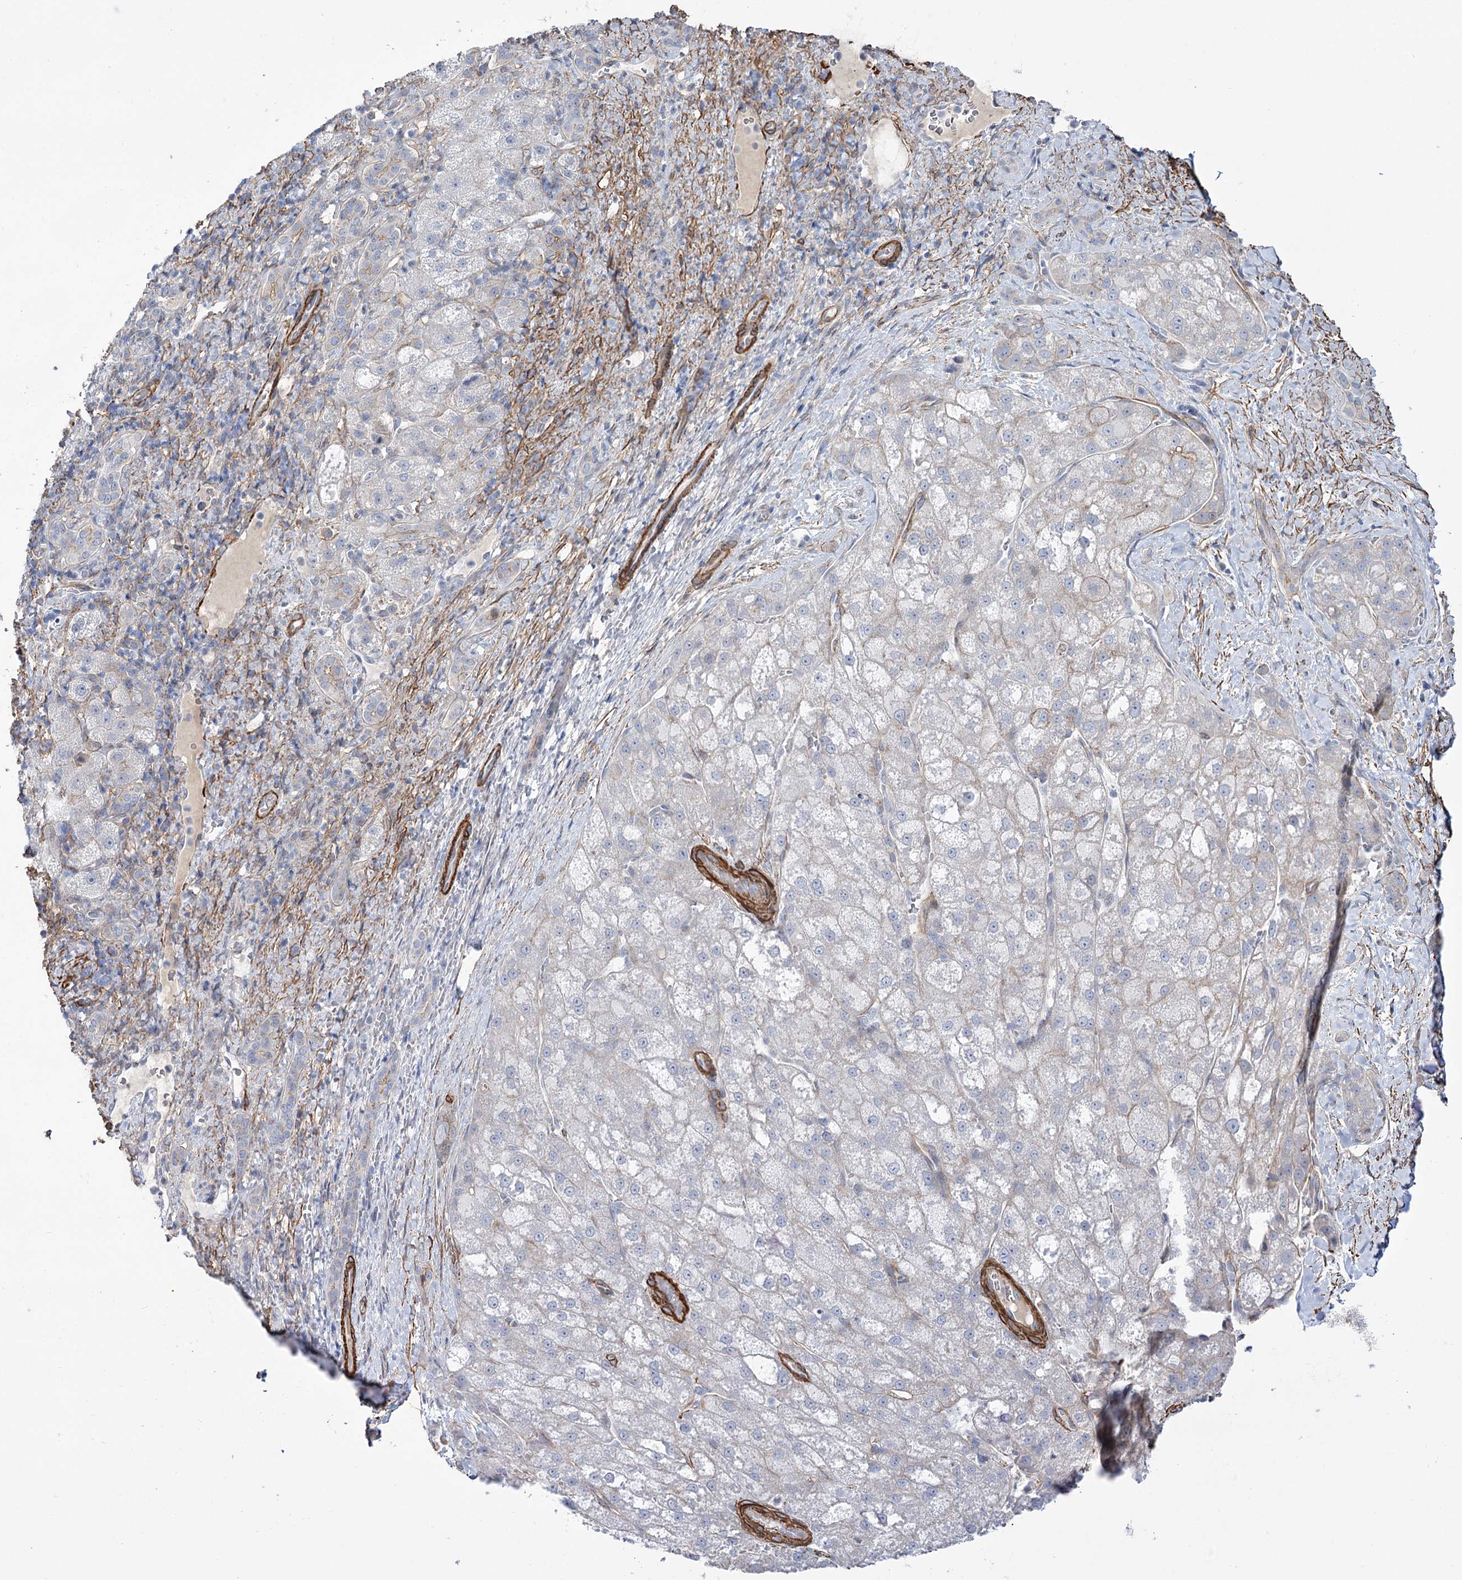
{"staining": {"intensity": "negative", "quantity": "none", "location": "none"}, "tissue": "liver cancer", "cell_type": "Tumor cells", "image_type": "cancer", "snomed": [{"axis": "morphology", "description": "Normal tissue, NOS"}, {"axis": "morphology", "description": "Carcinoma, Hepatocellular, NOS"}, {"axis": "topography", "description": "Liver"}], "caption": "This photomicrograph is of liver cancer stained with immunohistochemistry (IHC) to label a protein in brown with the nuclei are counter-stained blue. There is no positivity in tumor cells.", "gene": "WASHC3", "patient": {"sex": "male", "age": 57}}